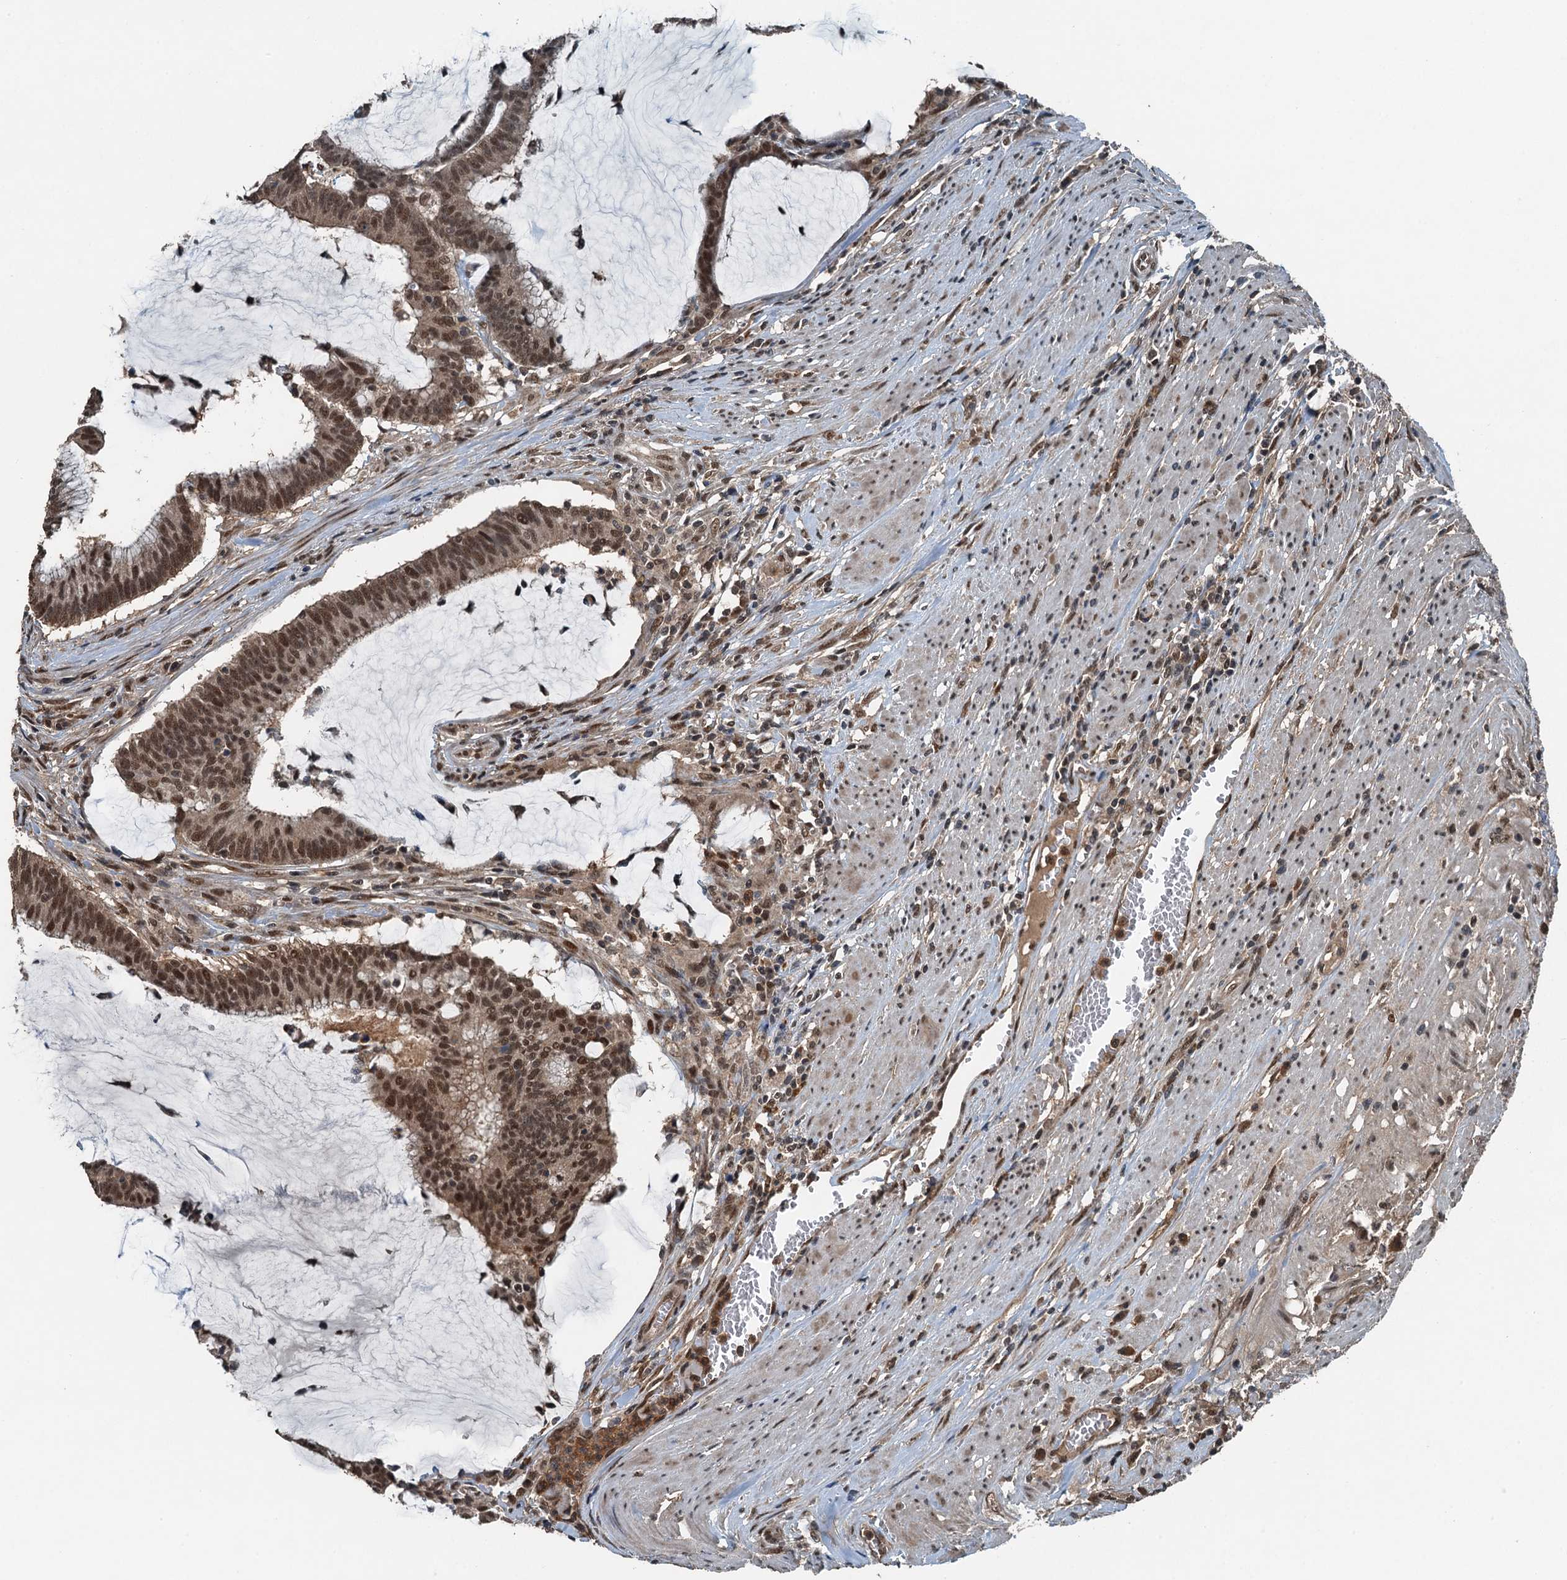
{"staining": {"intensity": "moderate", "quantity": ">75%", "location": "nuclear"}, "tissue": "colorectal cancer", "cell_type": "Tumor cells", "image_type": "cancer", "snomed": [{"axis": "morphology", "description": "Adenocarcinoma, NOS"}, {"axis": "topography", "description": "Rectum"}], "caption": "Immunohistochemical staining of human colorectal adenocarcinoma demonstrates medium levels of moderate nuclear protein staining in approximately >75% of tumor cells.", "gene": "UBXN6", "patient": {"sex": "female", "age": 77}}